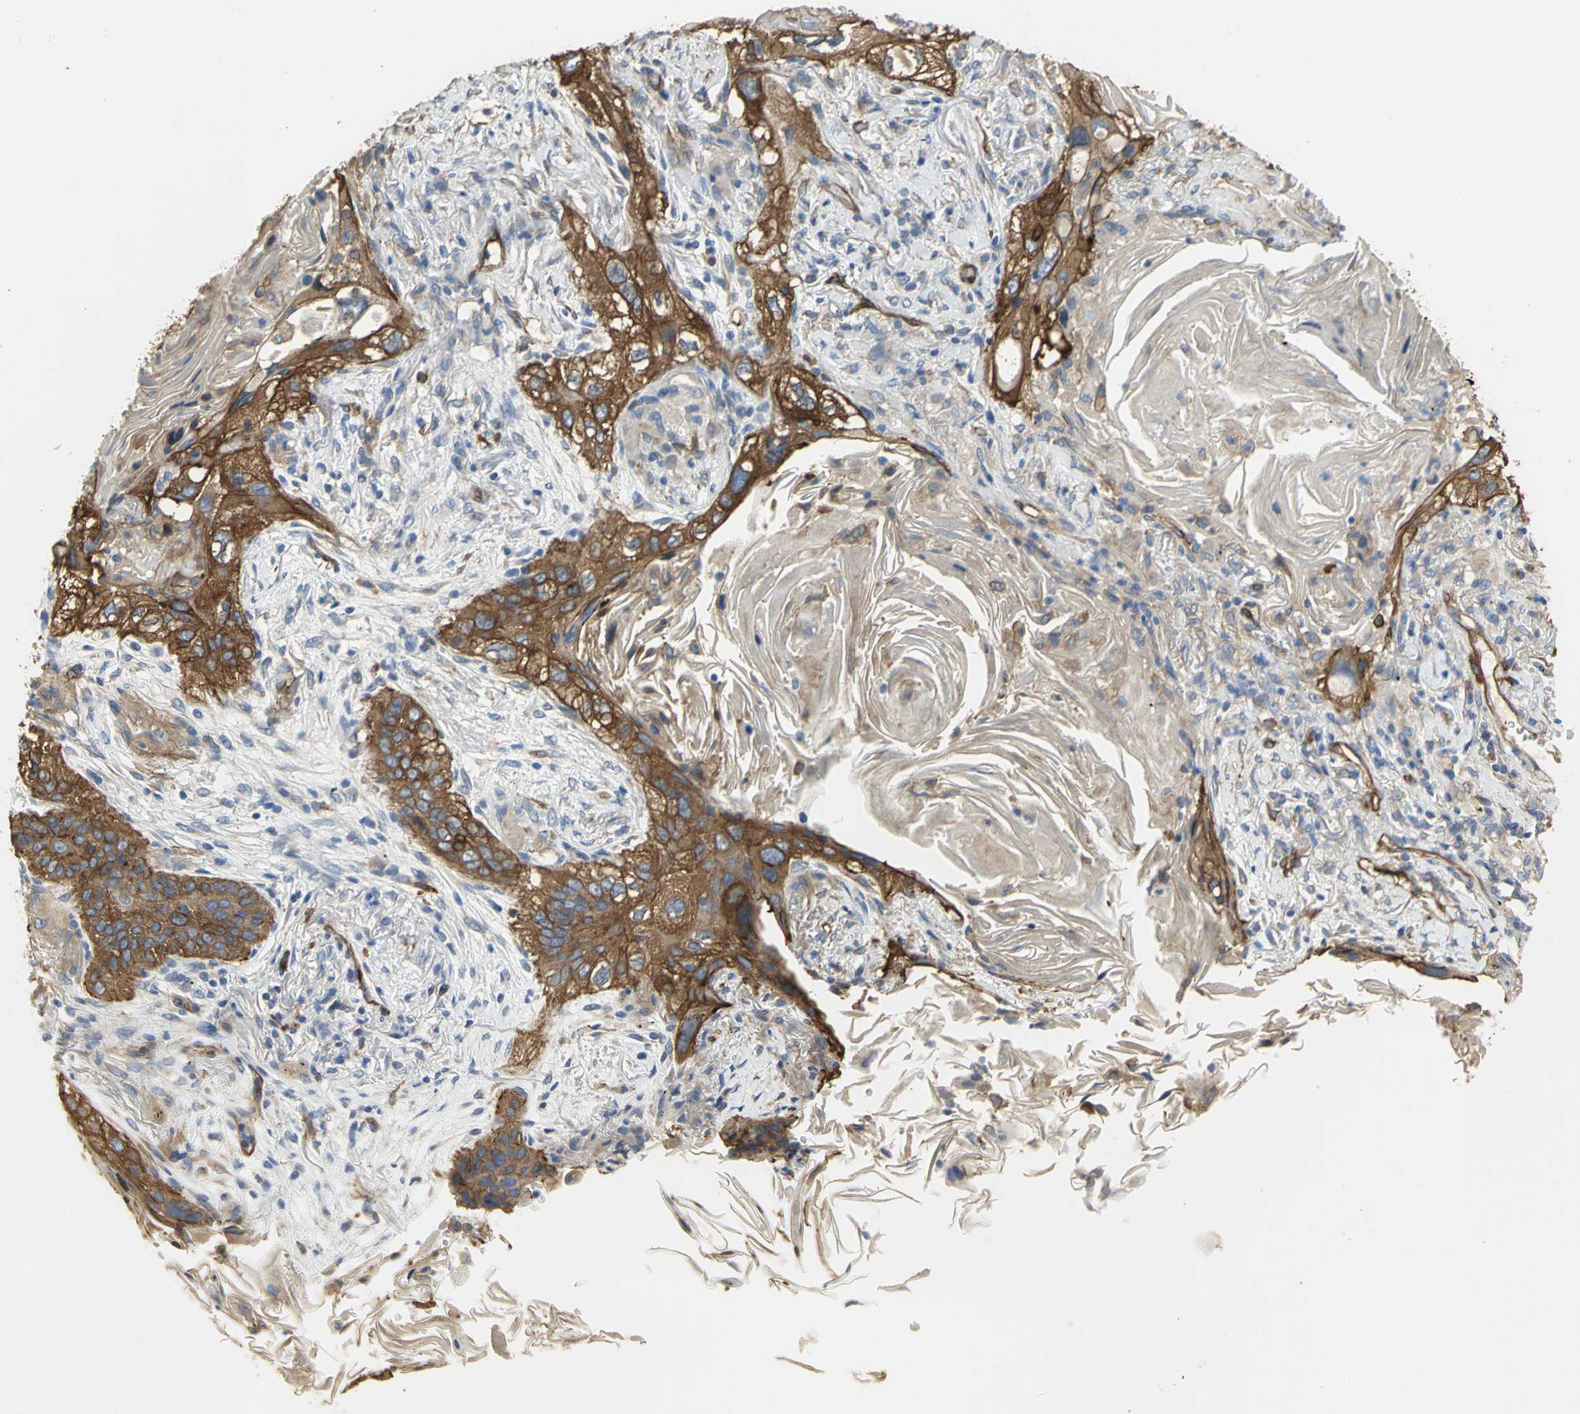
{"staining": {"intensity": "strong", "quantity": ">75%", "location": "cytoplasmic/membranous"}, "tissue": "lung cancer", "cell_type": "Tumor cells", "image_type": "cancer", "snomed": [{"axis": "morphology", "description": "Squamous cell carcinoma, NOS"}, {"axis": "topography", "description": "Lung"}], "caption": "Protein staining by immunohistochemistry displays strong cytoplasmic/membranous positivity in about >75% of tumor cells in lung cancer.", "gene": "FLNB", "patient": {"sex": "female", "age": 67}}